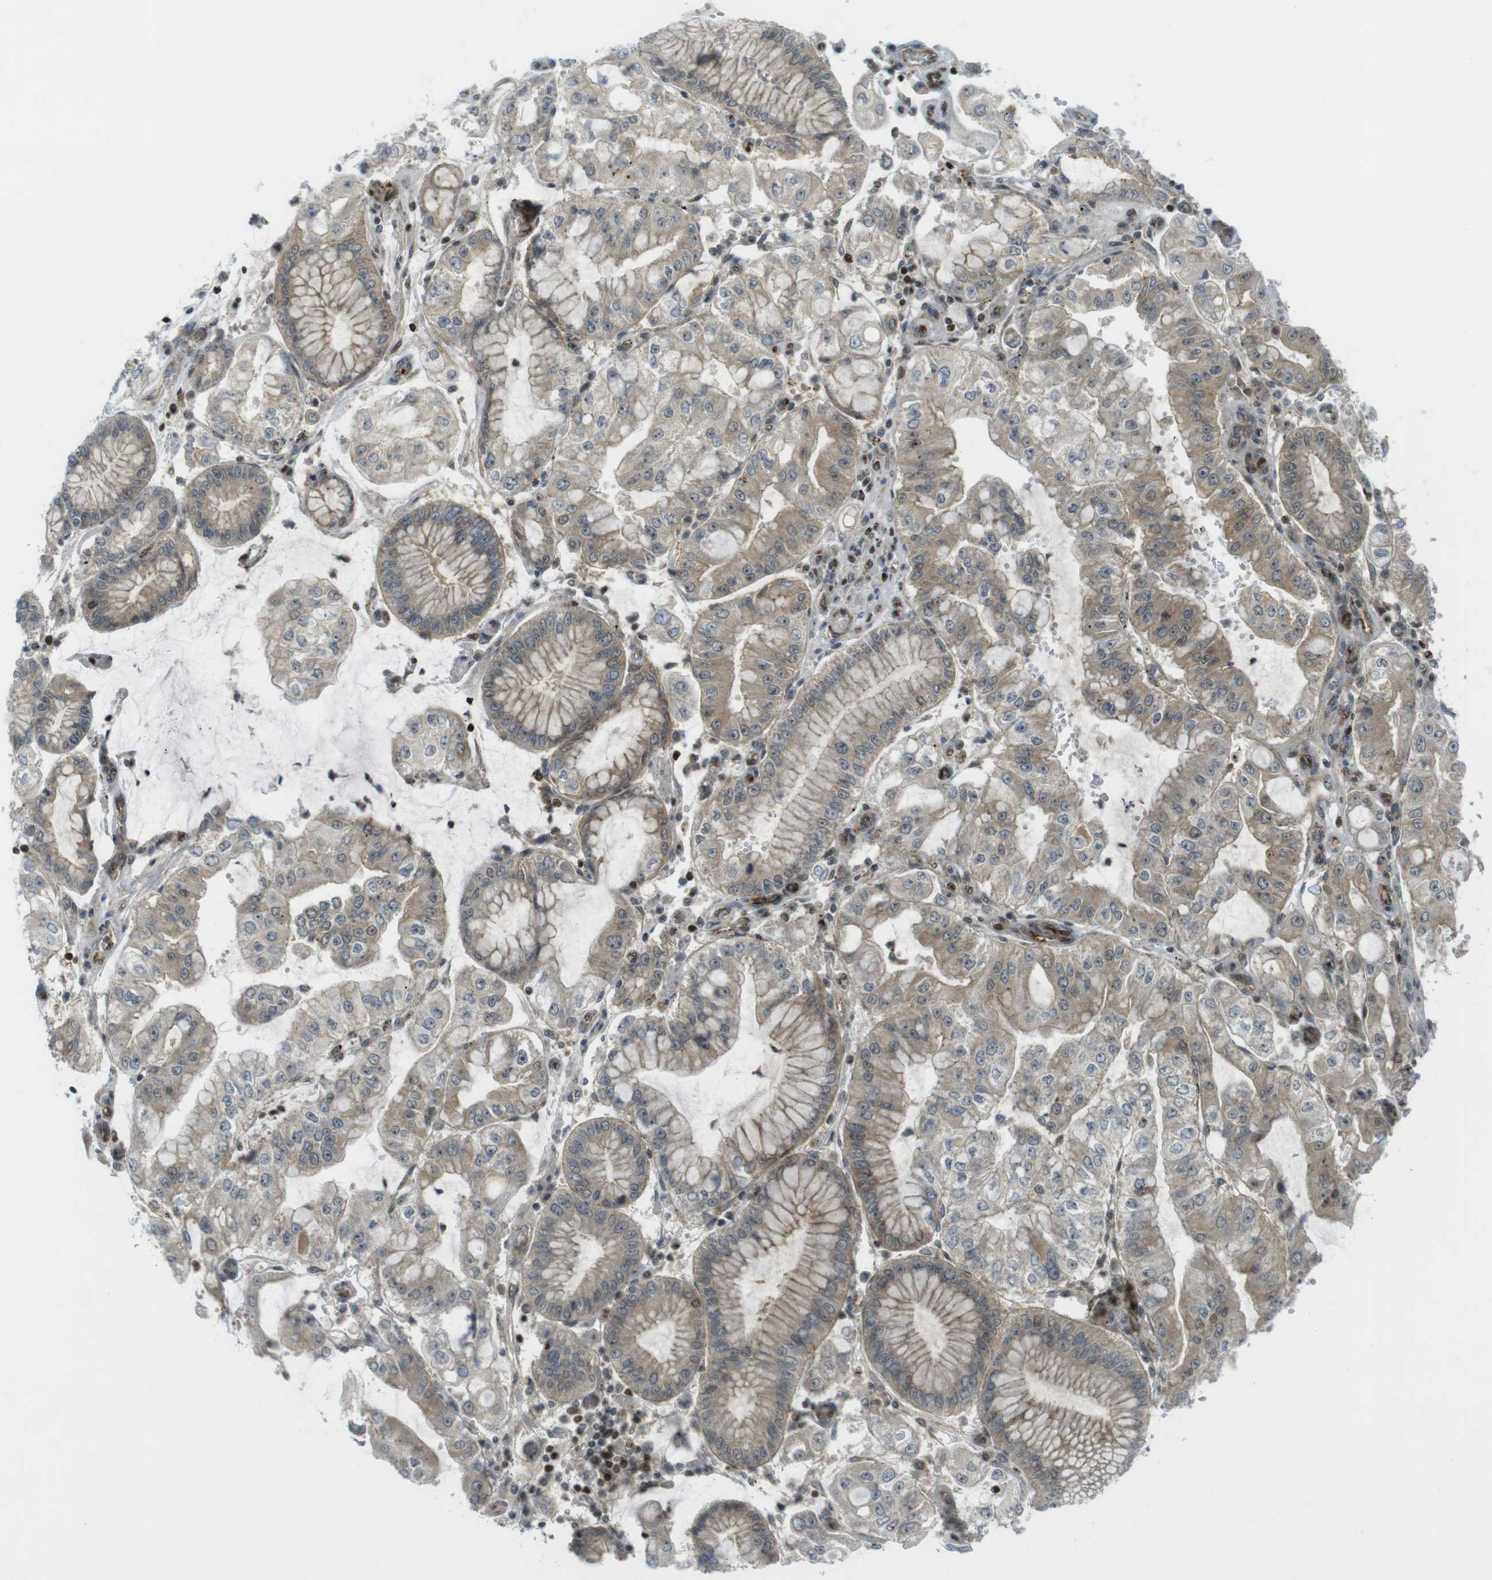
{"staining": {"intensity": "weak", "quantity": ">75%", "location": "cytoplasmic/membranous"}, "tissue": "stomach cancer", "cell_type": "Tumor cells", "image_type": "cancer", "snomed": [{"axis": "morphology", "description": "Adenocarcinoma, NOS"}, {"axis": "topography", "description": "Stomach"}], "caption": "This image reveals immunohistochemistry staining of adenocarcinoma (stomach), with low weak cytoplasmic/membranous expression in approximately >75% of tumor cells.", "gene": "PPP1R13B", "patient": {"sex": "male", "age": 76}}